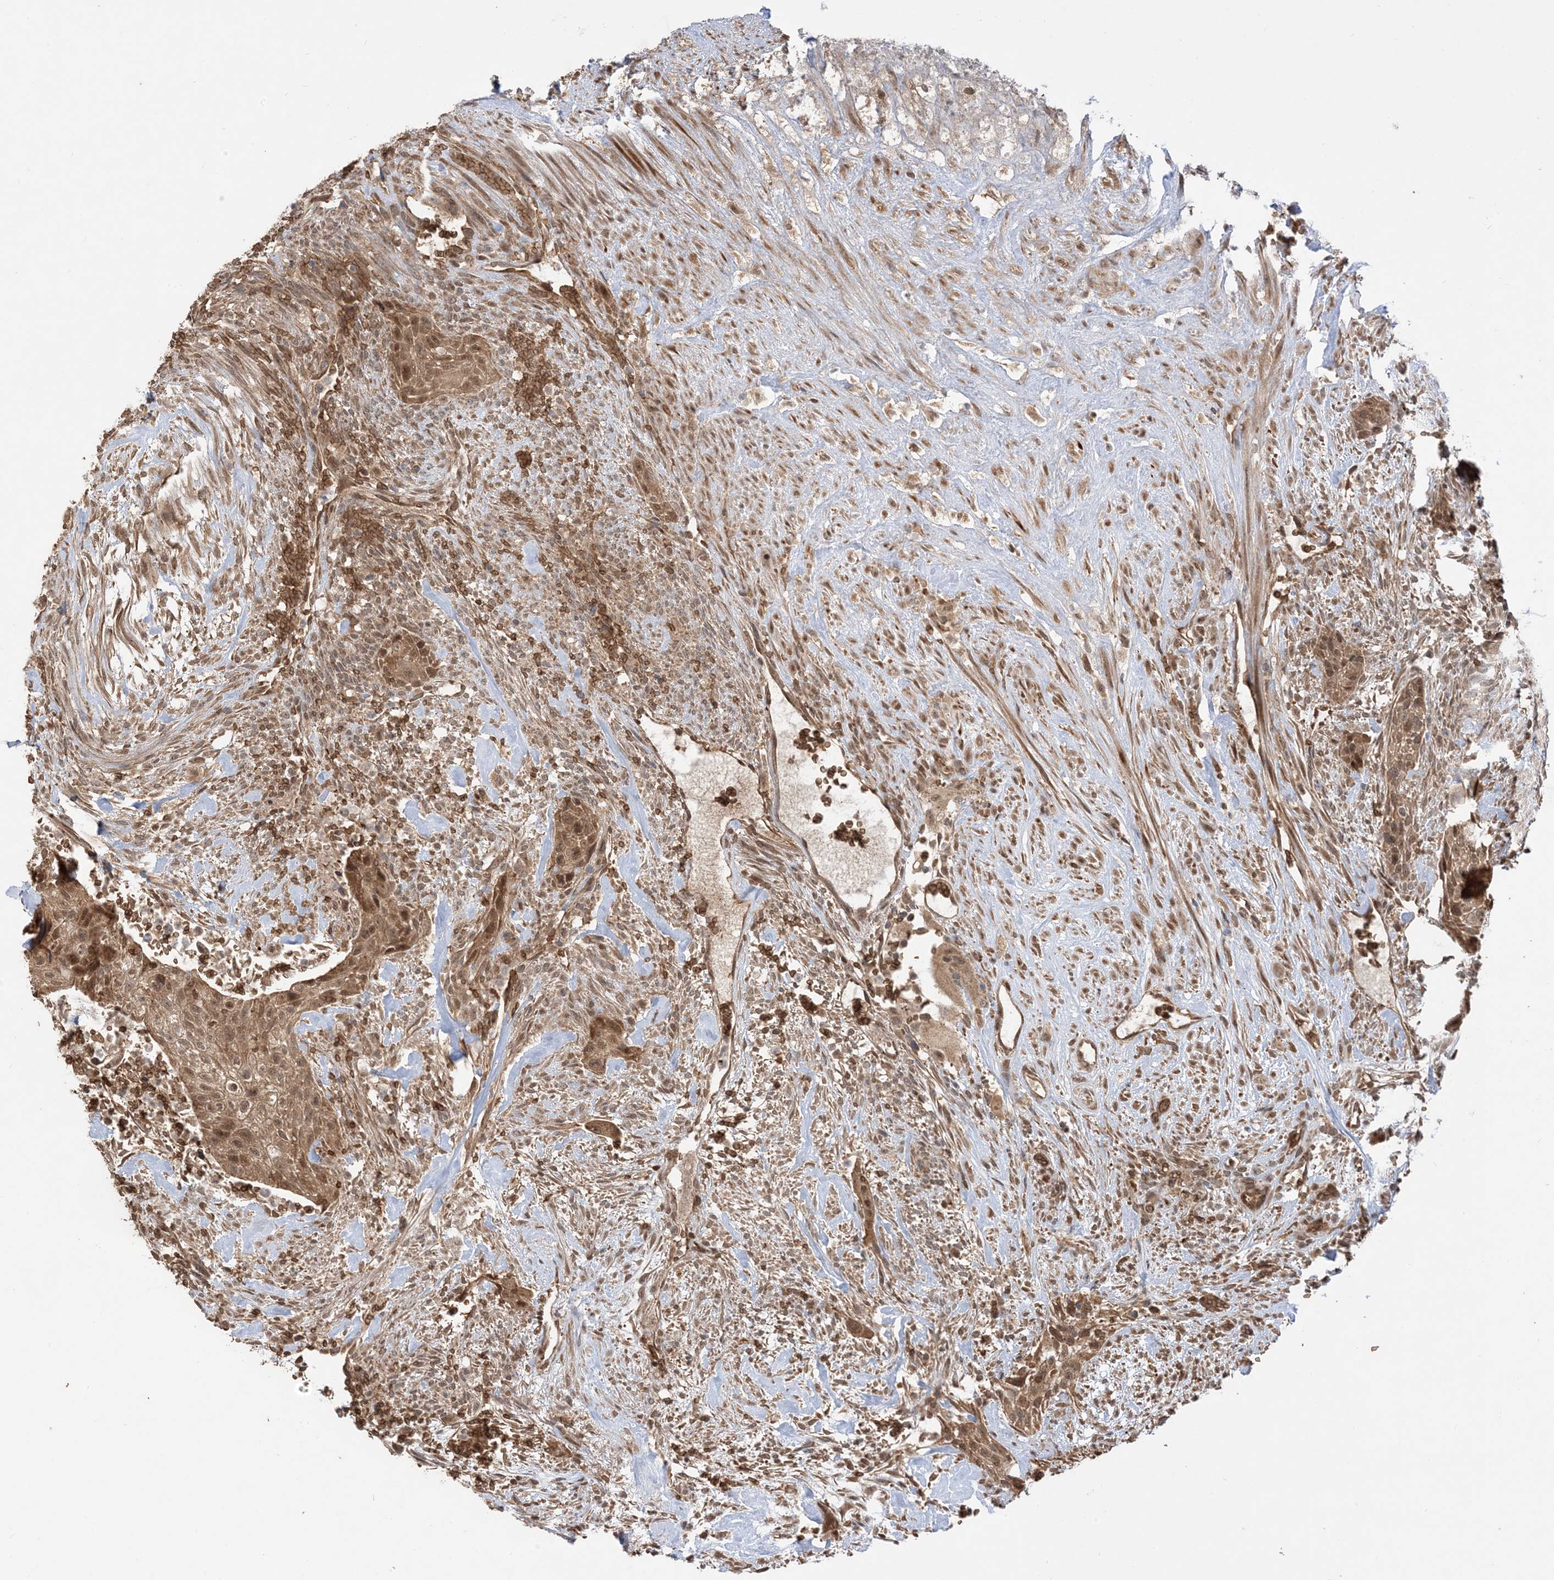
{"staining": {"intensity": "moderate", "quantity": ">75%", "location": "cytoplasmic/membranous,nuclear"}, "tissue": "urothelial cancer", "cell_type": "Tumor cells", "image_type": "cancer", "snomed": [{"axis": "morphology", "description": "Urothelial carcinoma, High grade"}, {"axis": "topography", "description": "Urinary bladder"}], "caption": "The micrograph exhibits staining of urothelial cancer, revealing moderate cytoplasmic/membranous and nuclear protein positivity (brown color) within tumor cells.", "gene": "PUSL1", "patient": {"sex": "male", "age": 35}}